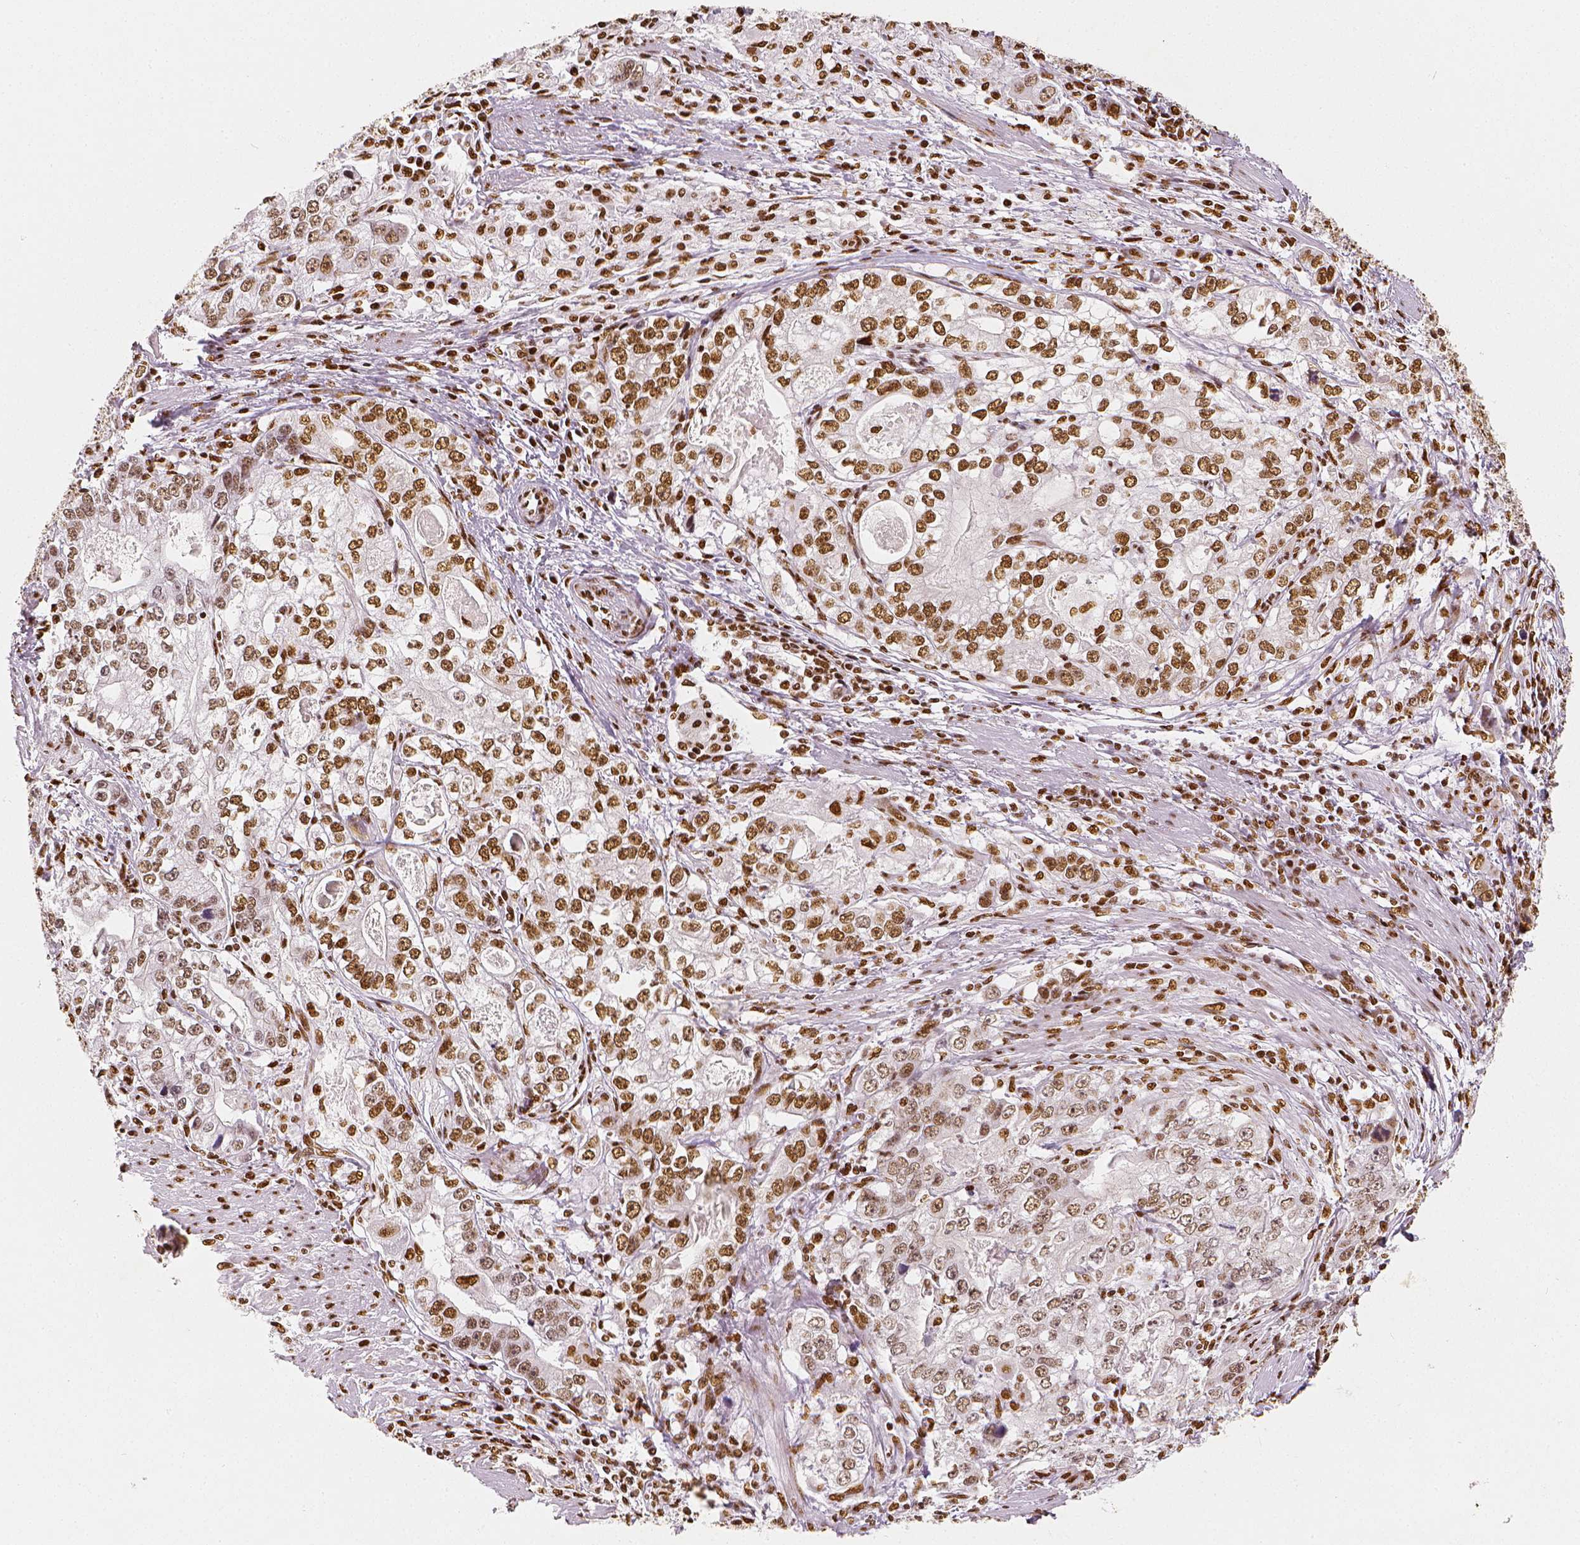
{"staining": {"intensity": "moderate", "quantity": ">75%", "location": "nuclear"}, "tissue": "stomach cancer", "cell_type": "Tumor cells", "image_type": "cancer", "snomed": [{"axis": "morphology", "description": "Adenocarcinoma, NOS"}, {"axis": "topography", "description": "Stomach, lower"}], "caption": "Approximately >75% of tumor cells in stomach adenocarcinoma reveal moderate nuclear protein positivity as visualized by brown immunohistochemical staining.", "gene": "KDM5B", "patient": {"sex": "female", "age": 72}}